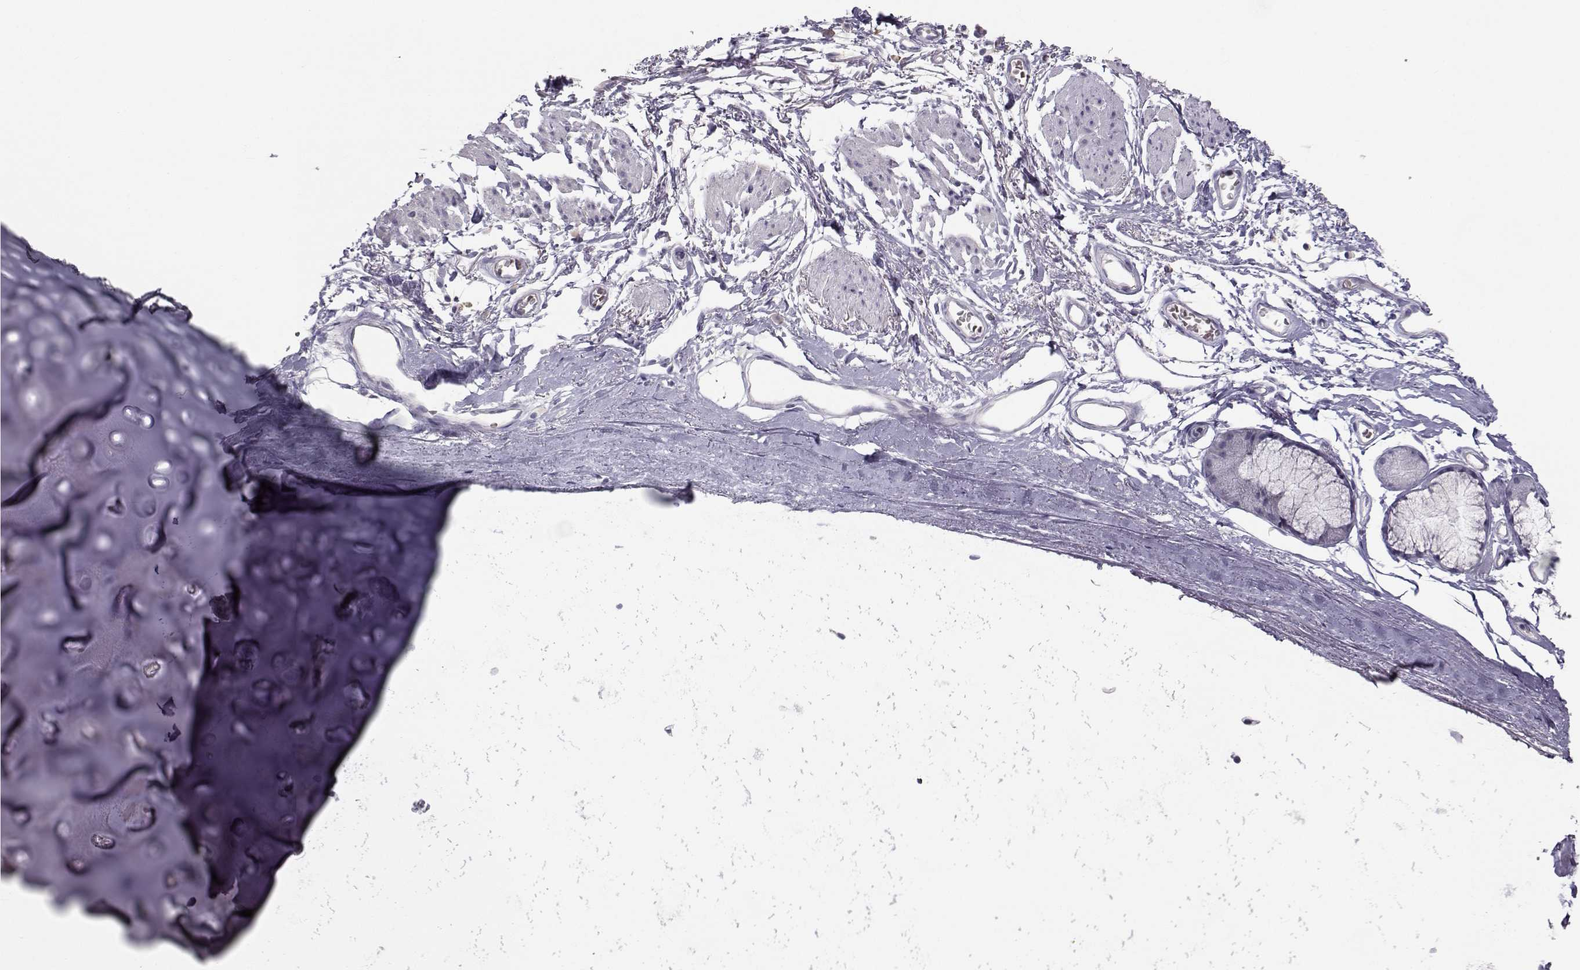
{"staining": {"intensity": "negative", "quantity": "none", "location": "none"}, "tissue": "soft tissue", "cell_type": "Chondrocytes", "image_type": "normal", "snomed": [{"axis": "morphology", "description": "Normal tissue, NOS"}, {"axis": "topography", "description": "Cartilage tissue"}, {"axis": "topography", "description": "Bronchus"}], "caption": "A high-resolution image shows IHC staining of unremarkable soft tissue, which reveals no significant staining in chondrocytes.", "gene": "GARIN3", "patient": {"sex": "female", "age": 79}}